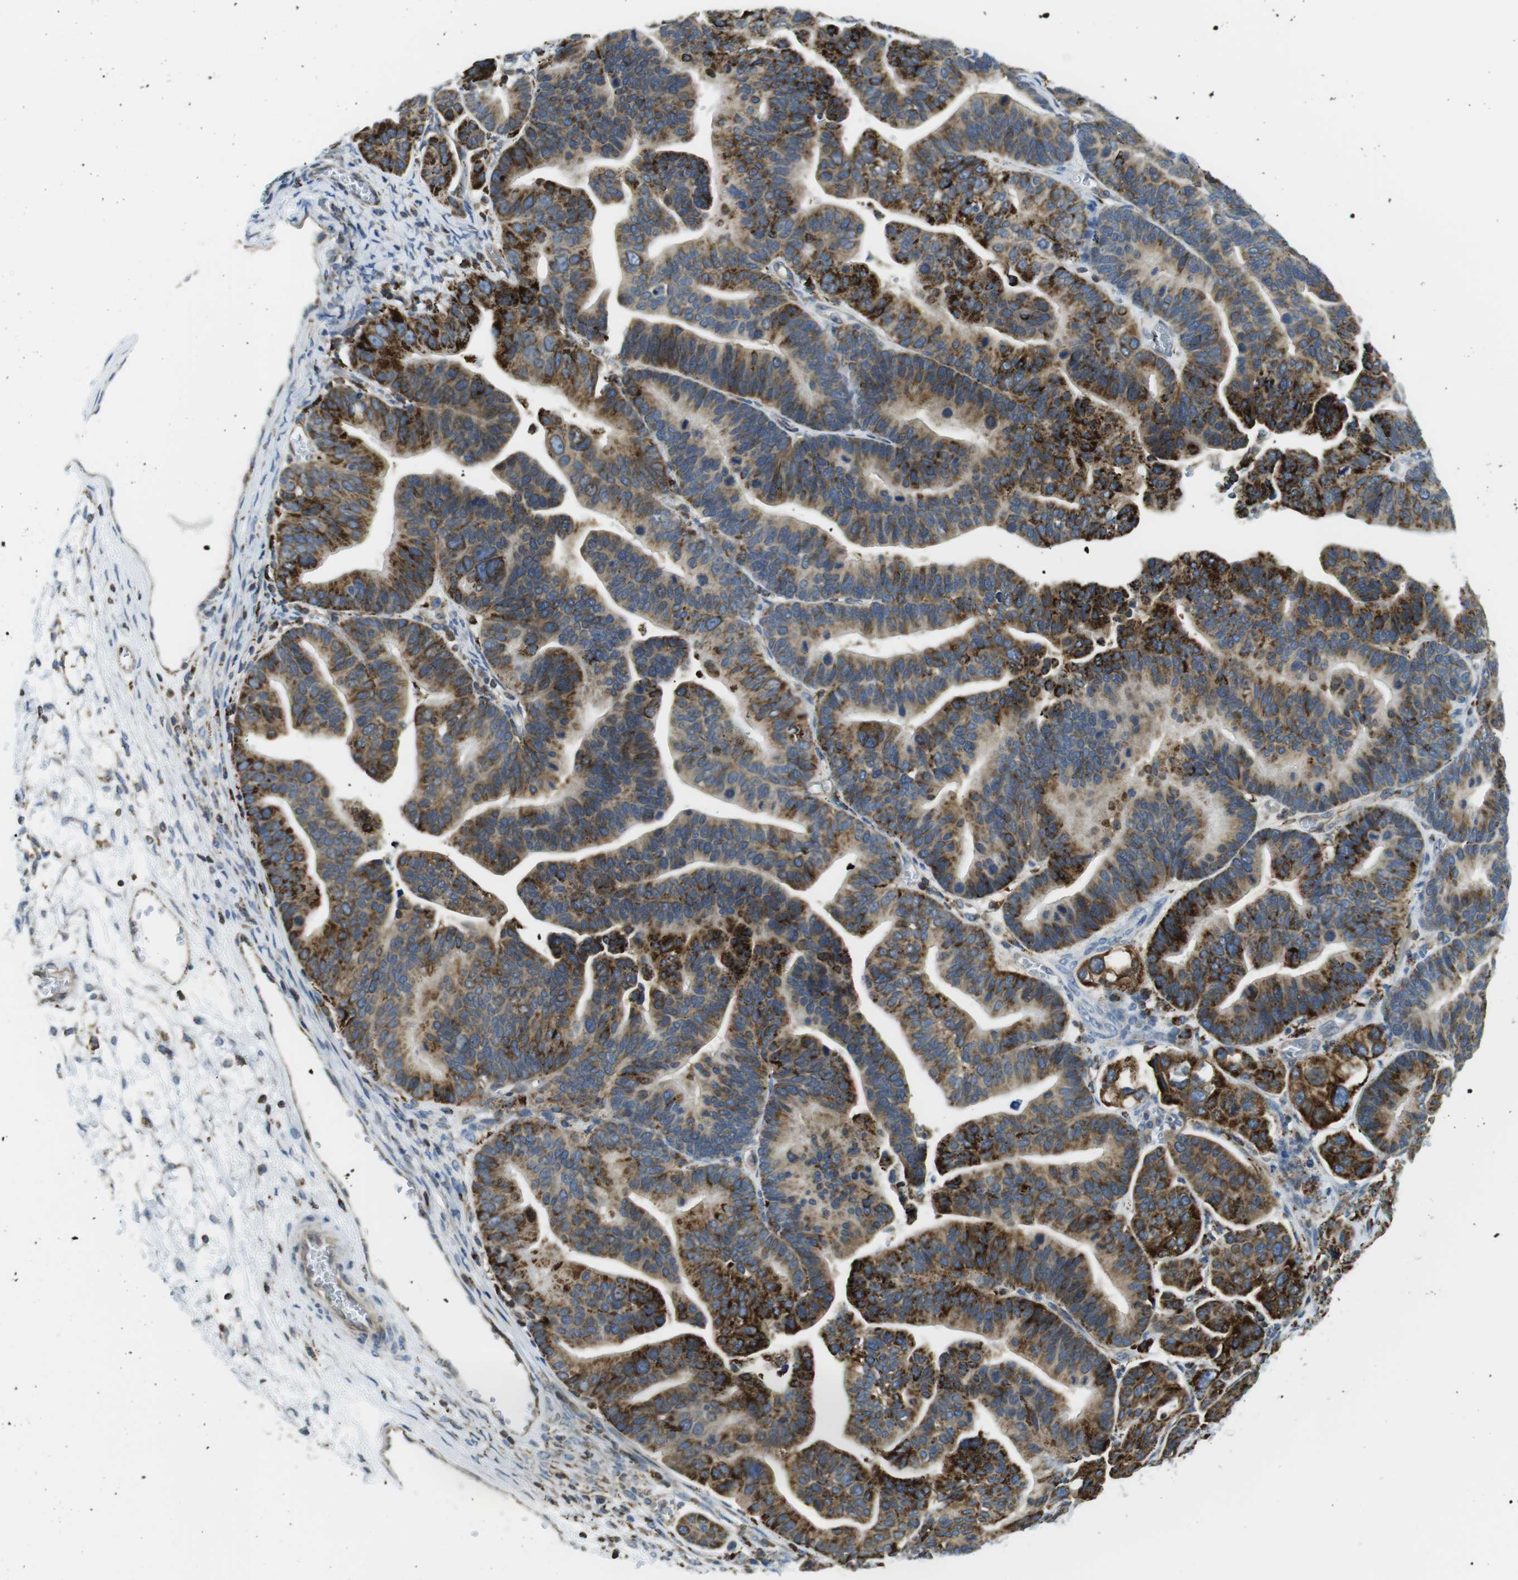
{"staining": {"intensity": "strong", "quantity": ">75%", "location": "cytoplasmic/membranous"}, "tissue": "ovarian cancer", "cell_type": "Tumor cells", "image_type": "cancer", "snomed": [{"axis": "morphology", "description": "Cystadenocarcinoma, serous, NOS"}, {"axis": "topography", "description": "Ovary"}], "caption": "Serous cystadenocarcinoma (ovarian) stained for a protein (brown) exhibits strong cytoplasmic/membranous positive staining in approximately >75% of tumor cells.", "gene": "KCNE3", "patient": {"sex": "female", "age": 56}}